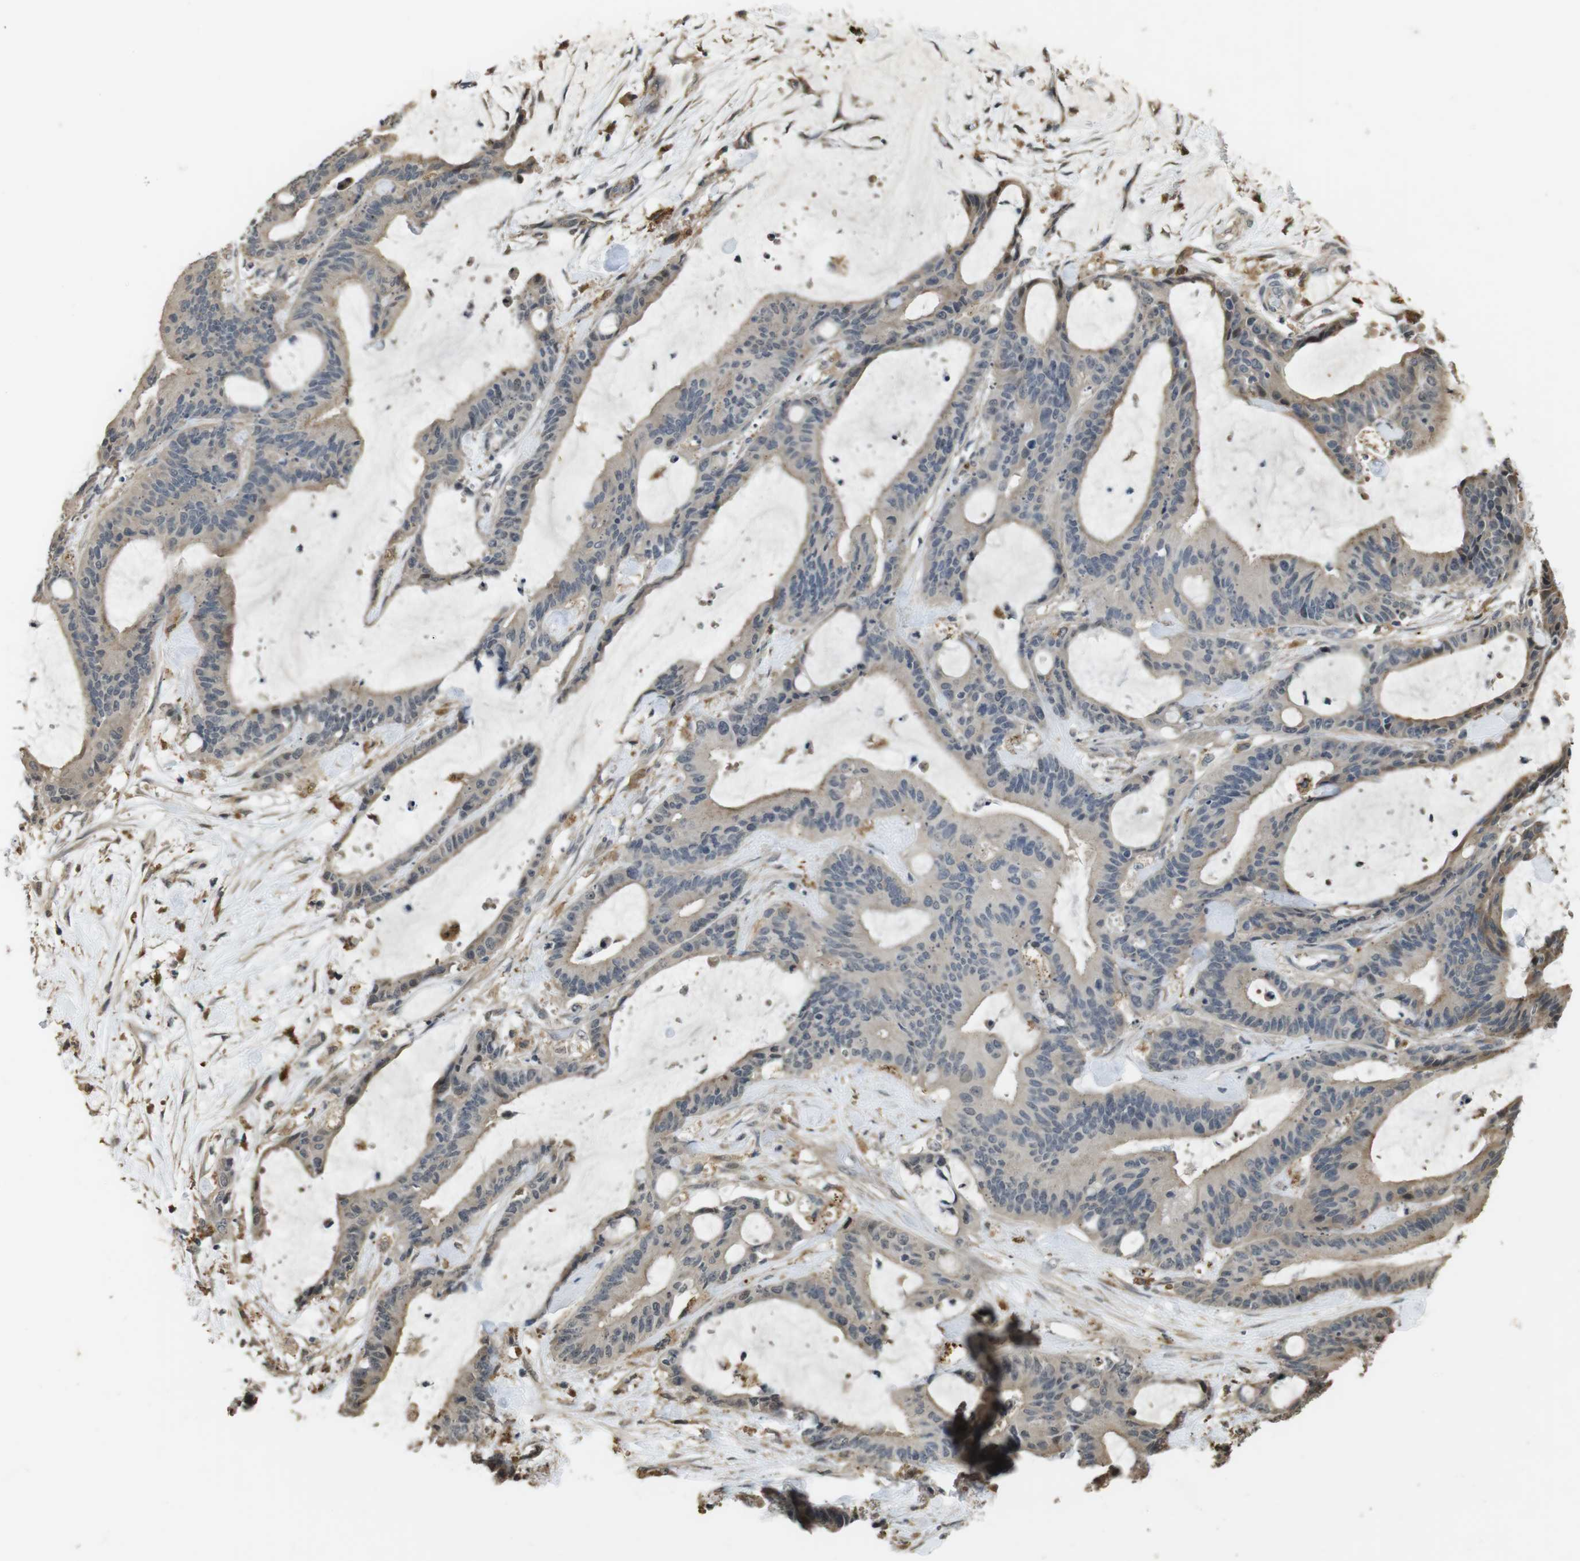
{"staining": {"intensity": "weak", "quantity": ">75%", "location": "cytoplasmic/membranous"}, "tissue": "liver cancer", "cell_type": "Tumor cells", "image_type": "cancer", "snomed": [{"axis": "morphology", "description": "Cholangiocarcinoma"}, {"axis": "topography", "description": "Liver"}], "caption": "Protein expression analysis of human liver cancer (cholangiocarcinoma) reveals weak cytoplasmic/membranous staining in about >75% of tumor cells.", "gene": "FZD10", "patient": {"sex": "female", "age": 73}}